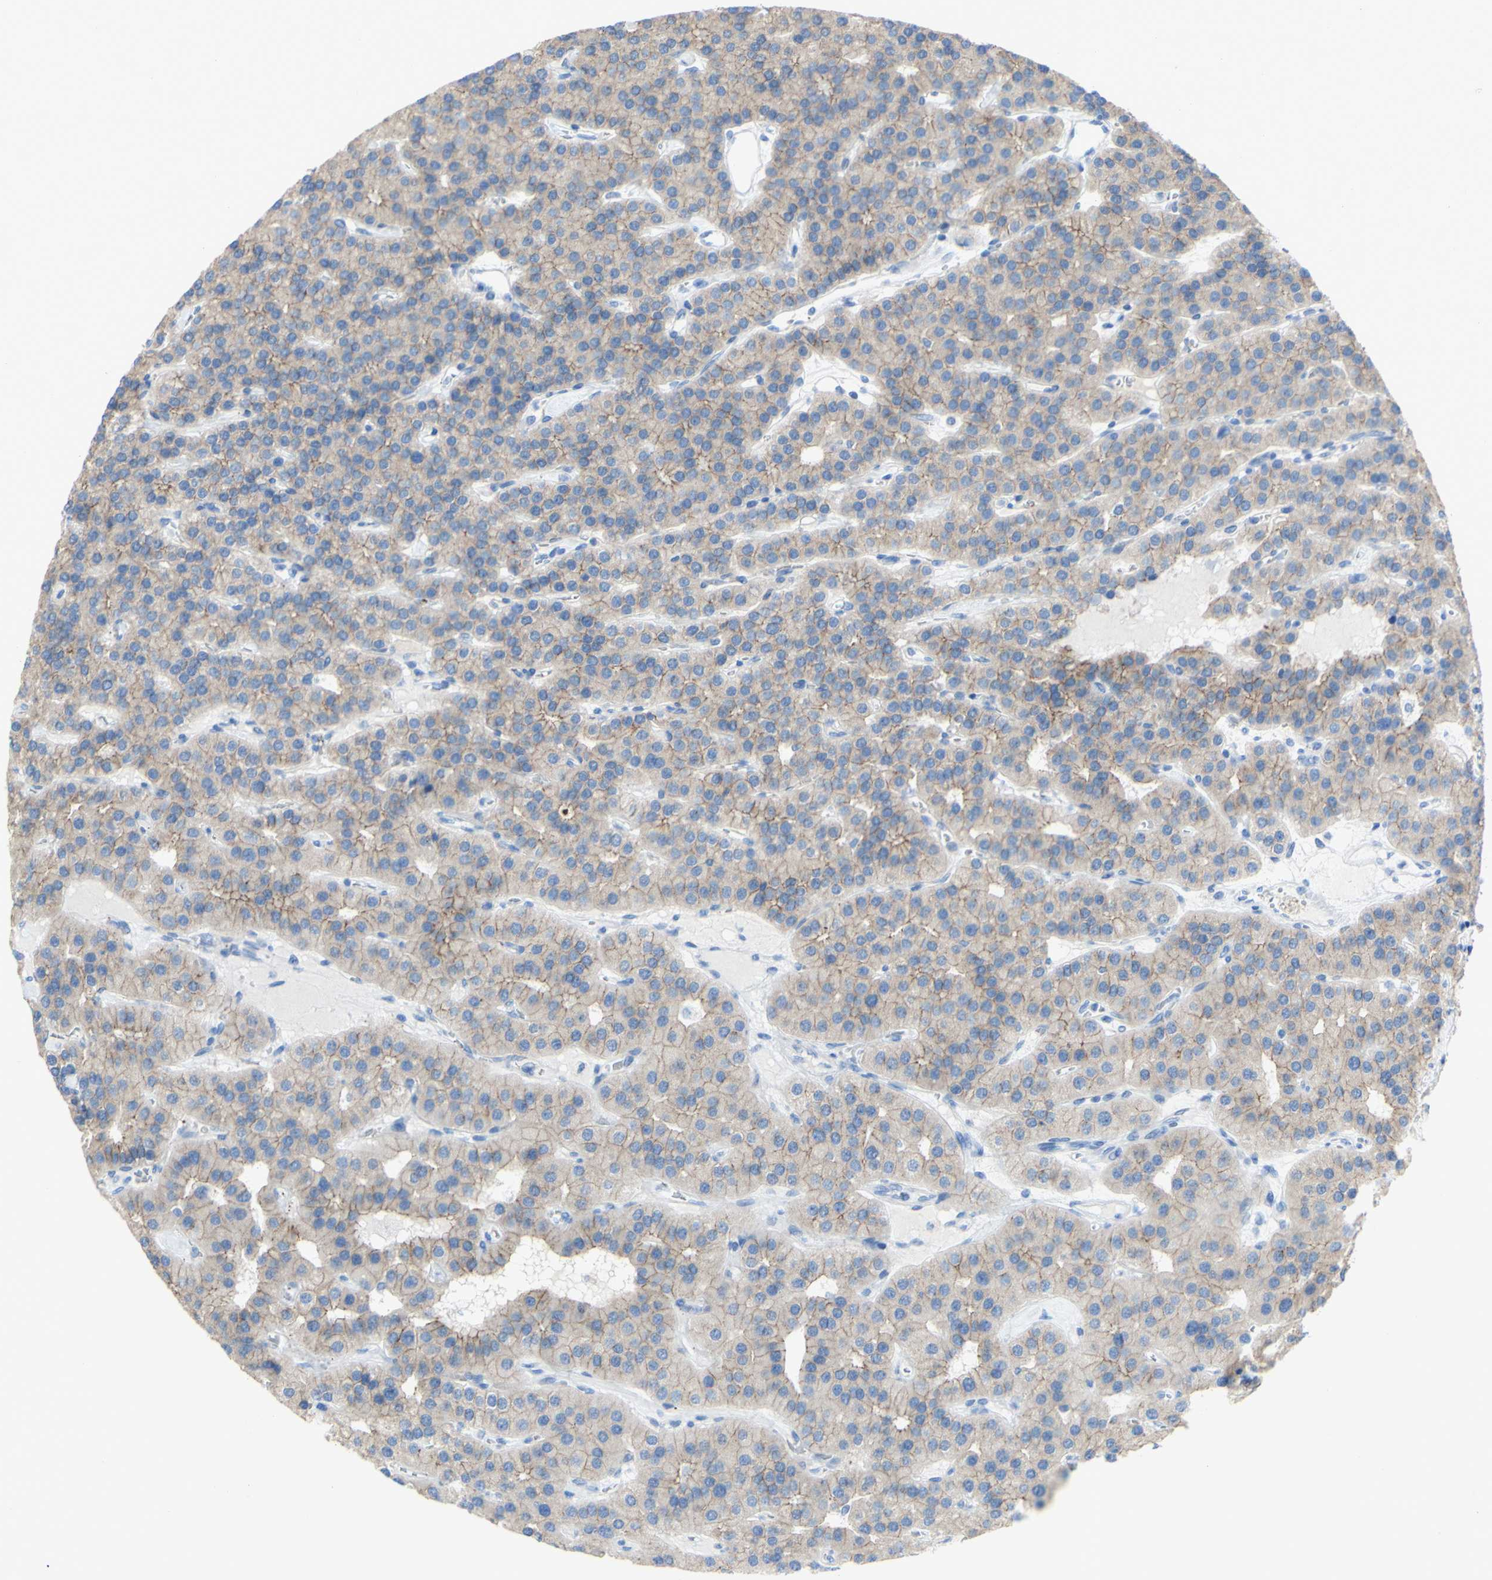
{"staining": {"intensity": "moderate", "quantity": "25%-75%", "location": "cytoplasmic/membranous"}, "tissue": "parathyroid gland", "cell_type": "Glandular cells", "image_type": "normal", "snomed": [{"axis": "morphology", "description": "Normal tissue, NOS"}, {"axis": "morphology", "description": "Adenoma, NOS"}, {"axis": "topography", "description": "Parathyroid gland"}], "caption": "Protein staining of benign parathyroid gland demonstrates moderate cytoplasmic/membranous staining in approximately 25%-75% of glandular cells.", "gene": "DSC2", "patient": {"sex": "female", "age": 86}}